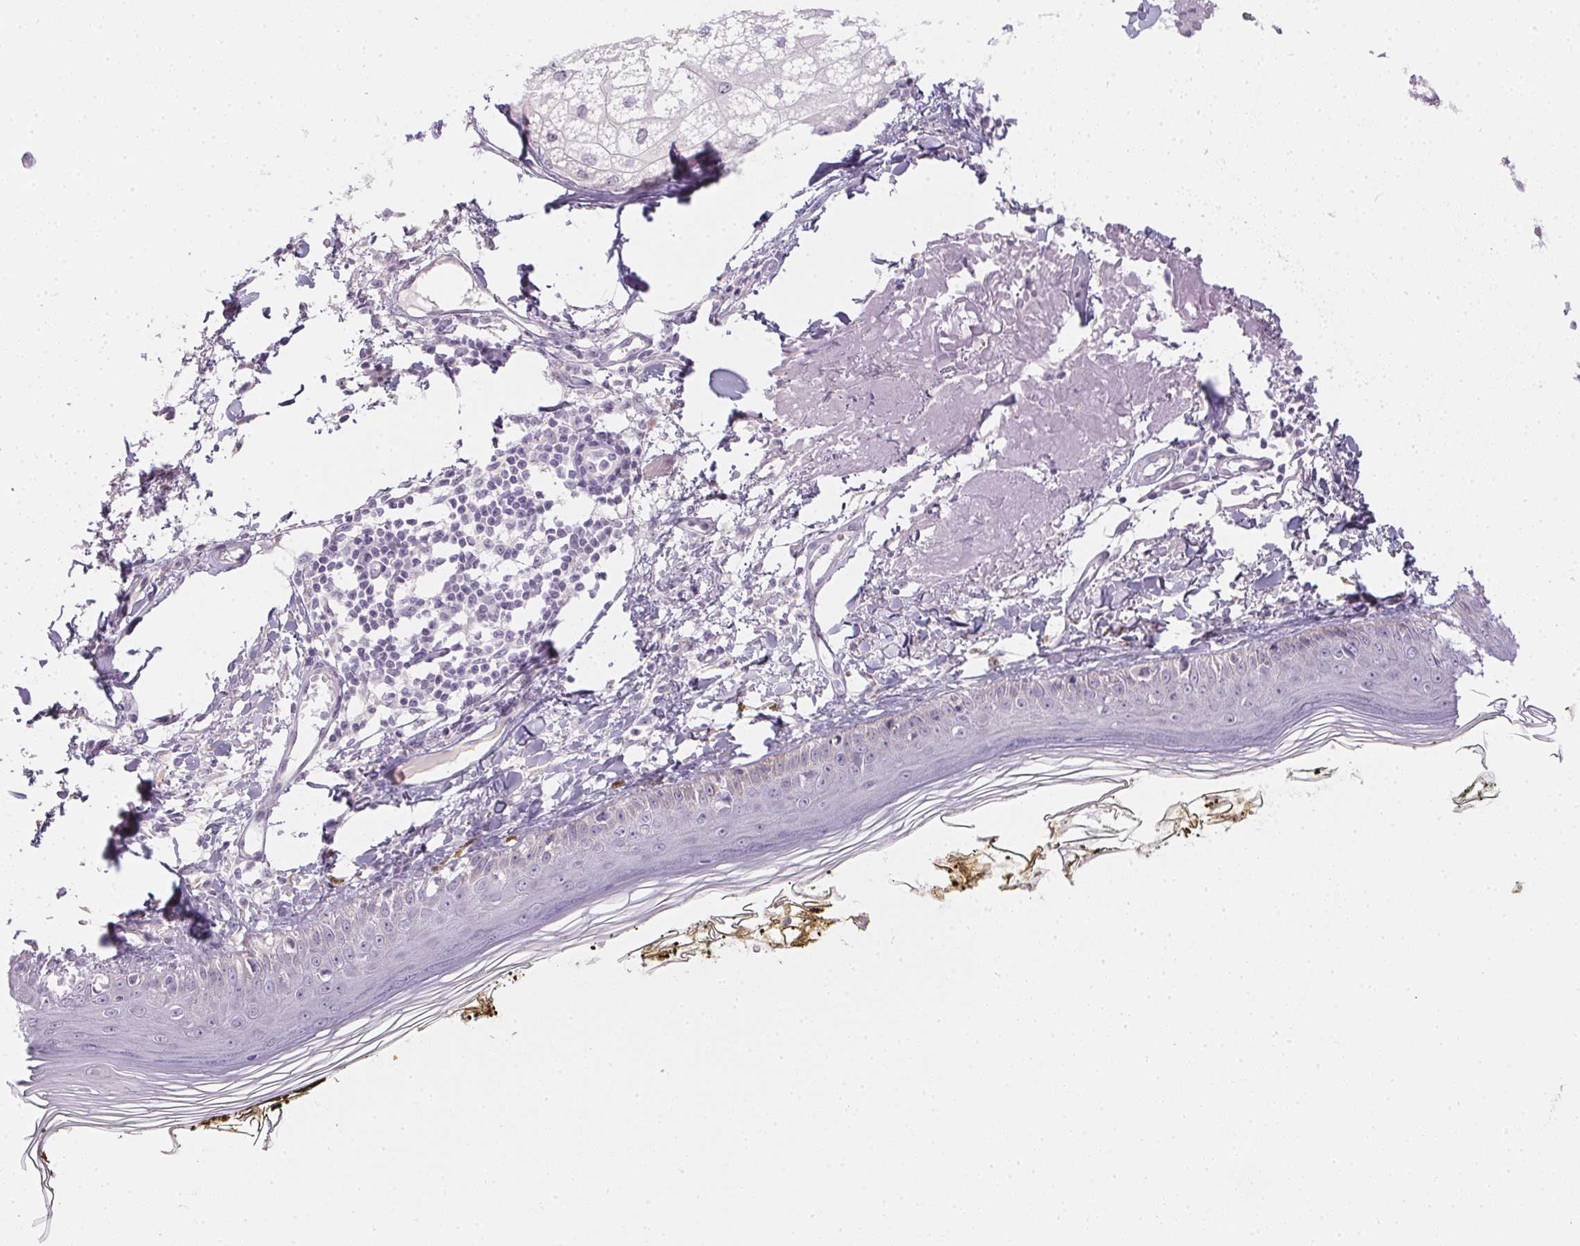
{"staining": {"intensity": "negative", "quantity": "none", "location": "none"}, "tissue": "skin", "cell_type": "Fibroblasts", "image_type": "normal", "snomed": [{"axis": "morphology", "description": "Normal tissue, NOS"}, {"axis": "topography", "description": "Skin"}], "caption": "Immunohistochemical staining of benign human skin reveals no significant expression in fibroblasts.", "gene": "GSDMC", "patient": {"sex": "male", "age": 76}}